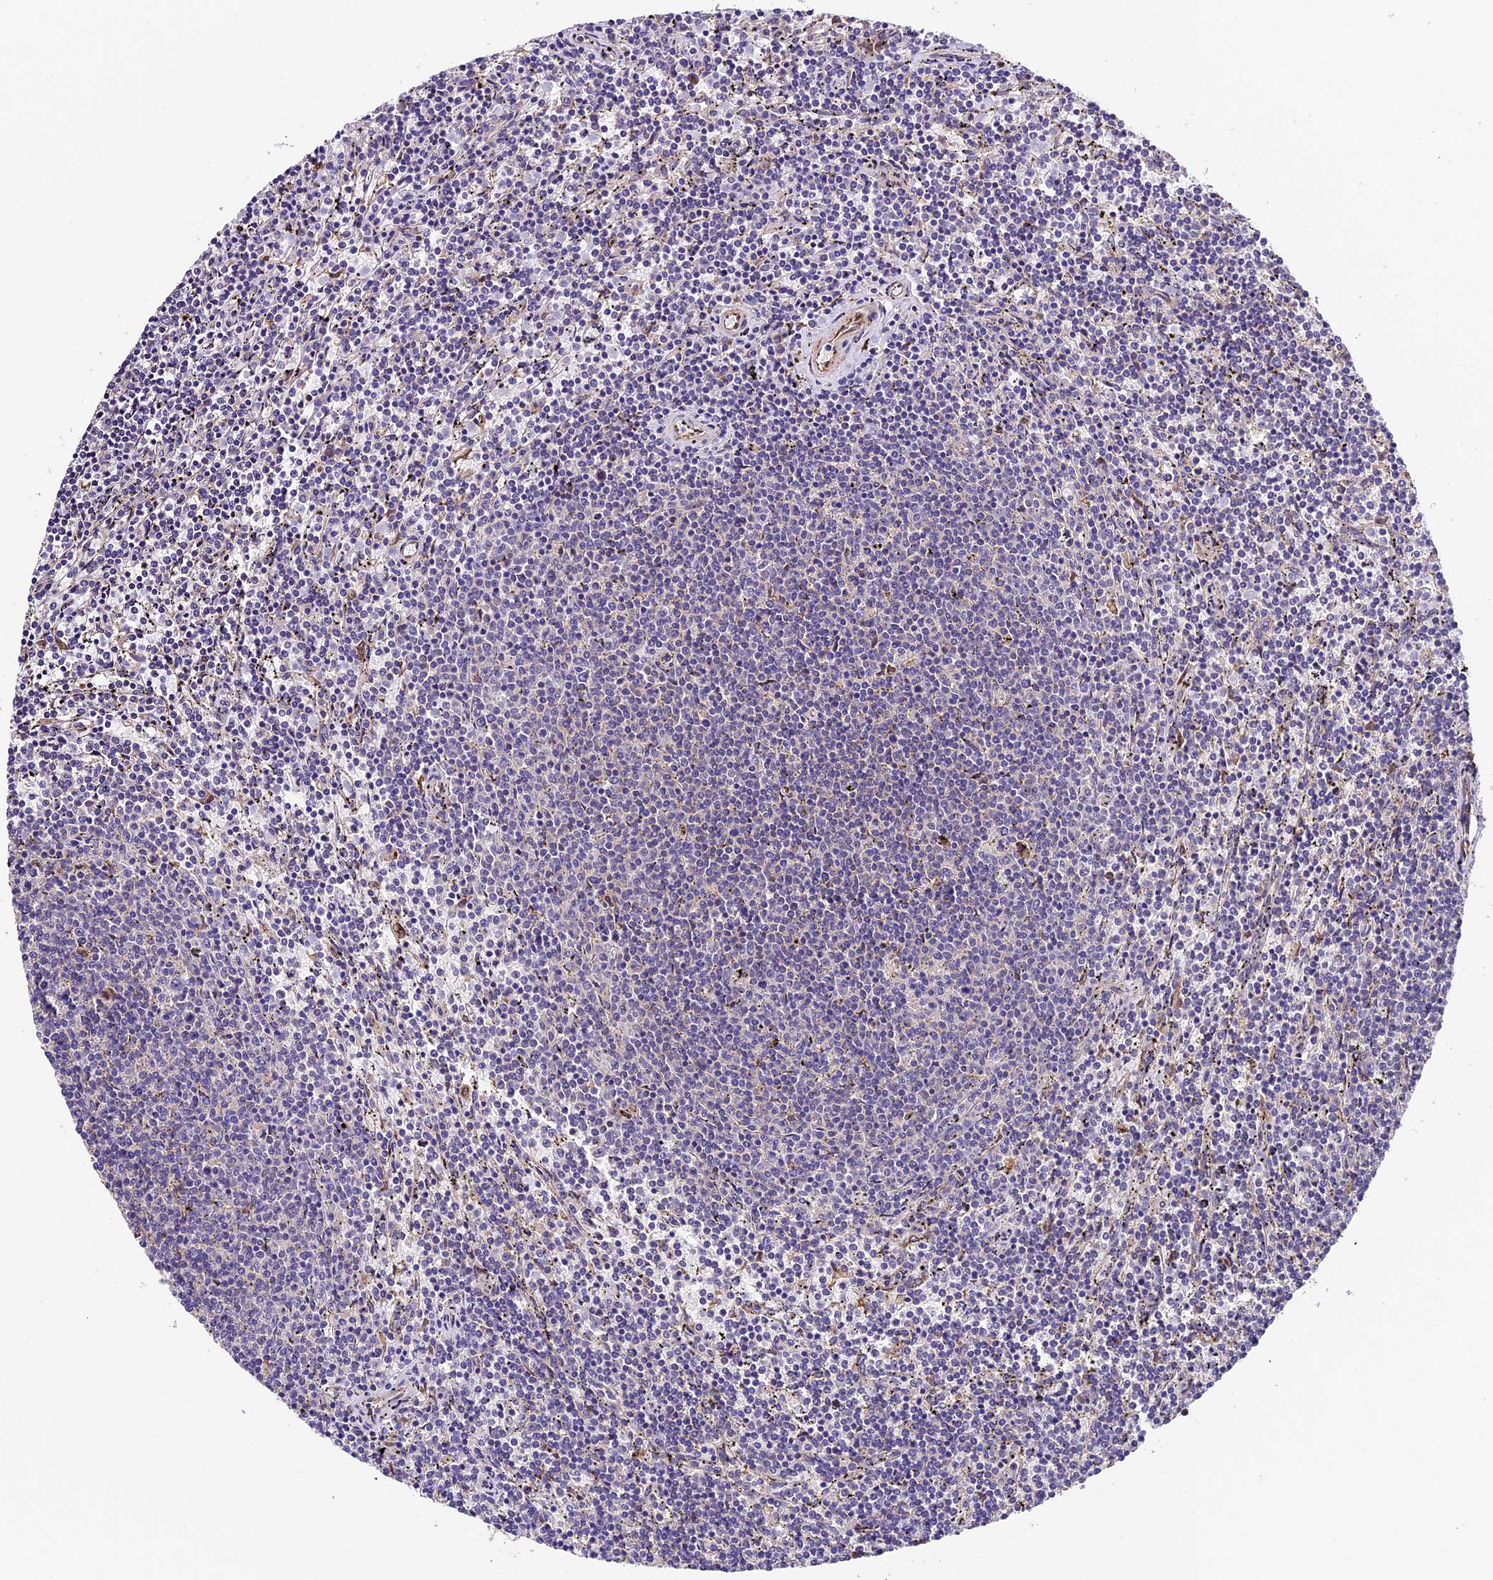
{"staining": {"intensity": "negative", "quantity": "none", "location": "none"}, "tissue": "lymphoma", "cell_type": "Tumor cells", "image_type": "cancer", "snomed": [{"axis": "morphology", "description": "Malignant lymphoma, non-Hodgkin's type, Low grade"}, {"axis": "topography", "description": "Spleen"}], "caption": "High magnification brightfield microscopy of lymphoma stained with DAB (brown) and counterstained with hematoxylin (blue): tumor cells show no significant positivity. (DAB immunohistochemistry (IHC) visualized using brightfield microscopy, high magnification).", "gene": "LSM7", "patient": {"sex": "female", "age": 50}}